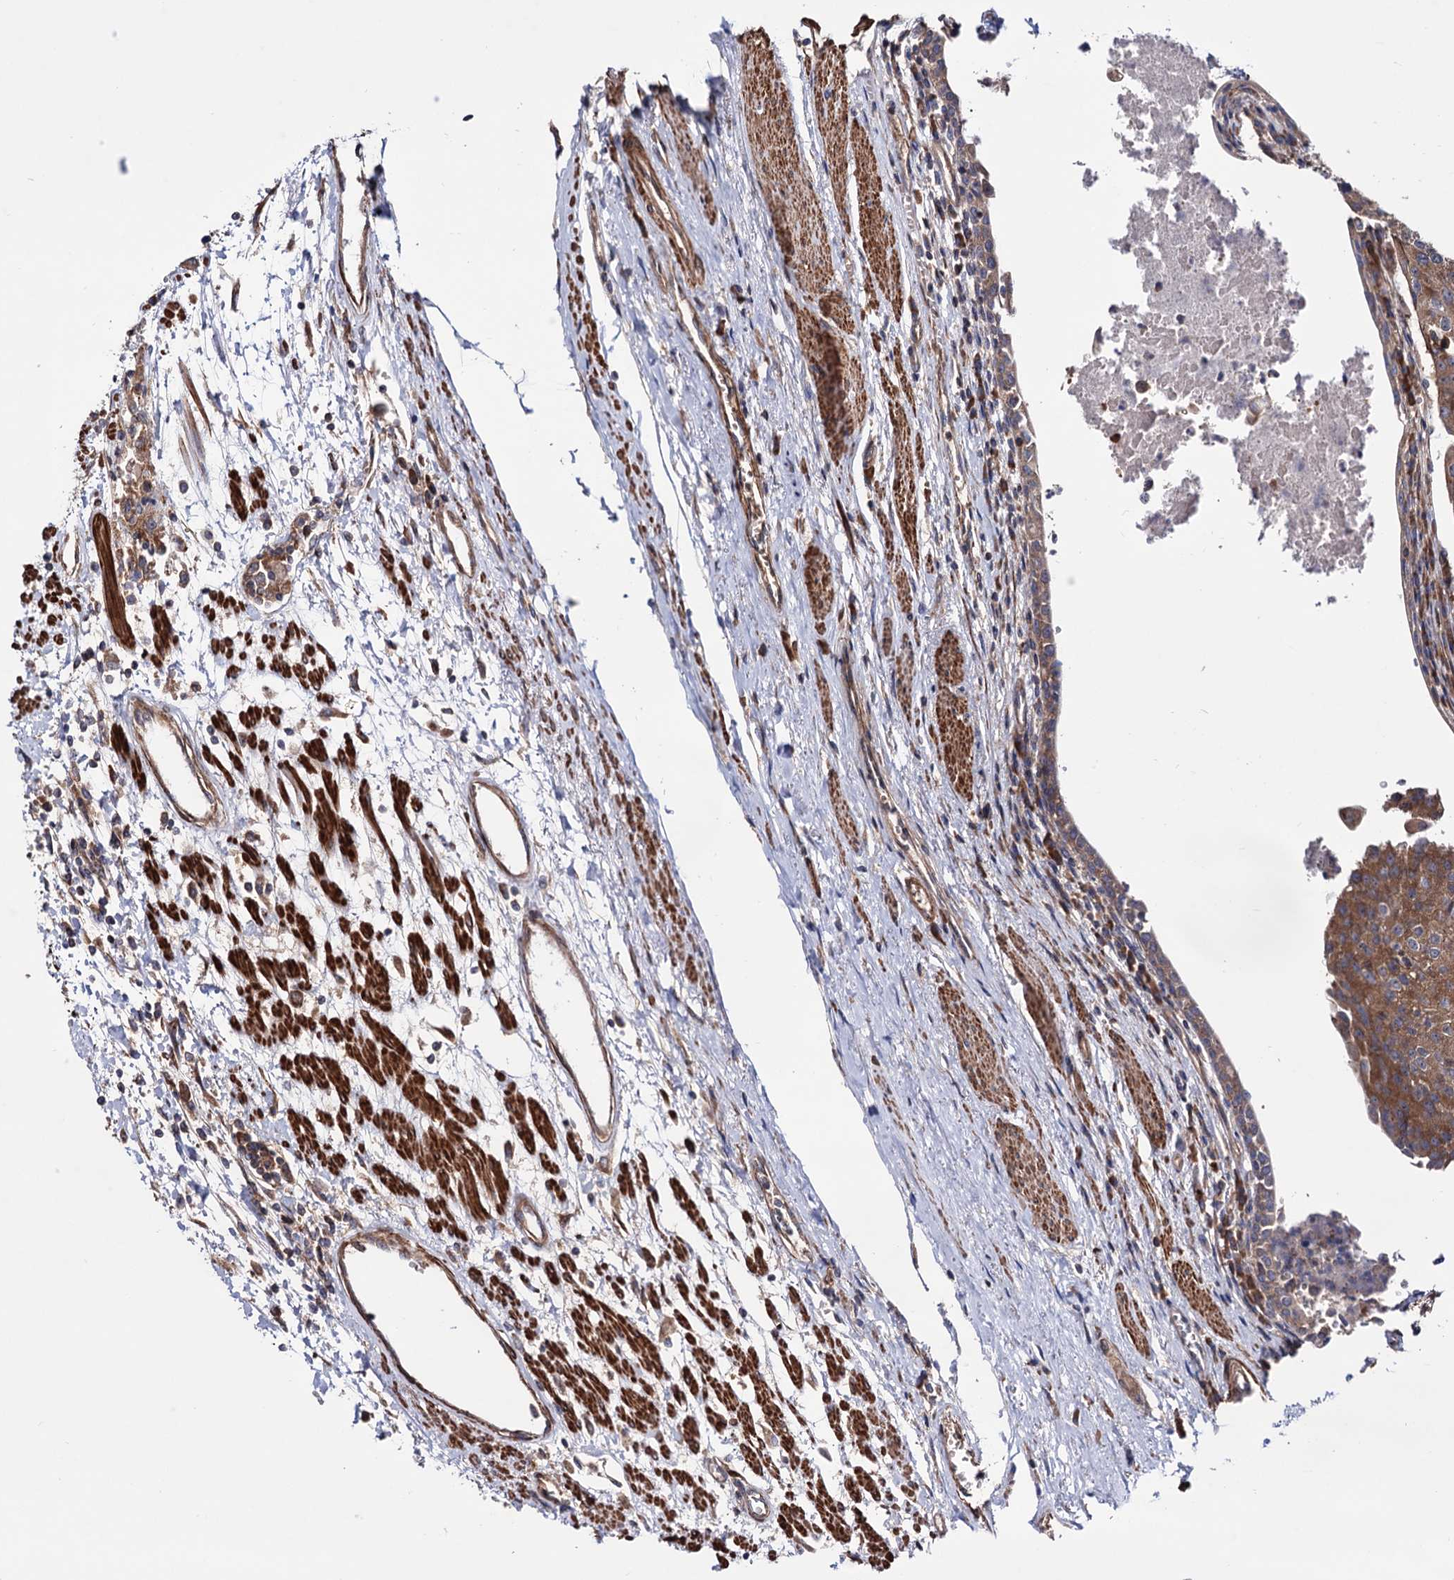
{"staining": {"intensity": "moderate", "quantity": ">75%", "location": "cytoplasmic/membranous"}, "tissue": "urothelial cancer", "cell_type": "Tumor cells", "image_type": "cancer", "snomed": [{"axis": "morphology", "description": "Urothelial carcinoma, High grade"}, {"axis": "topography", "description": "Urinary bladder"}], "caption": "DAB (3,3'-diaminobenzidine) immunohistochemical staining of urothelial cancer shows moderate cytoplasmic/membranous protein staining in approximately >75% of tumor cells. (Brightfield microscopy of DAB IHC at high magnification).", "gene": "FERMT2", "patient": {"sex": "female", "age": 85}}